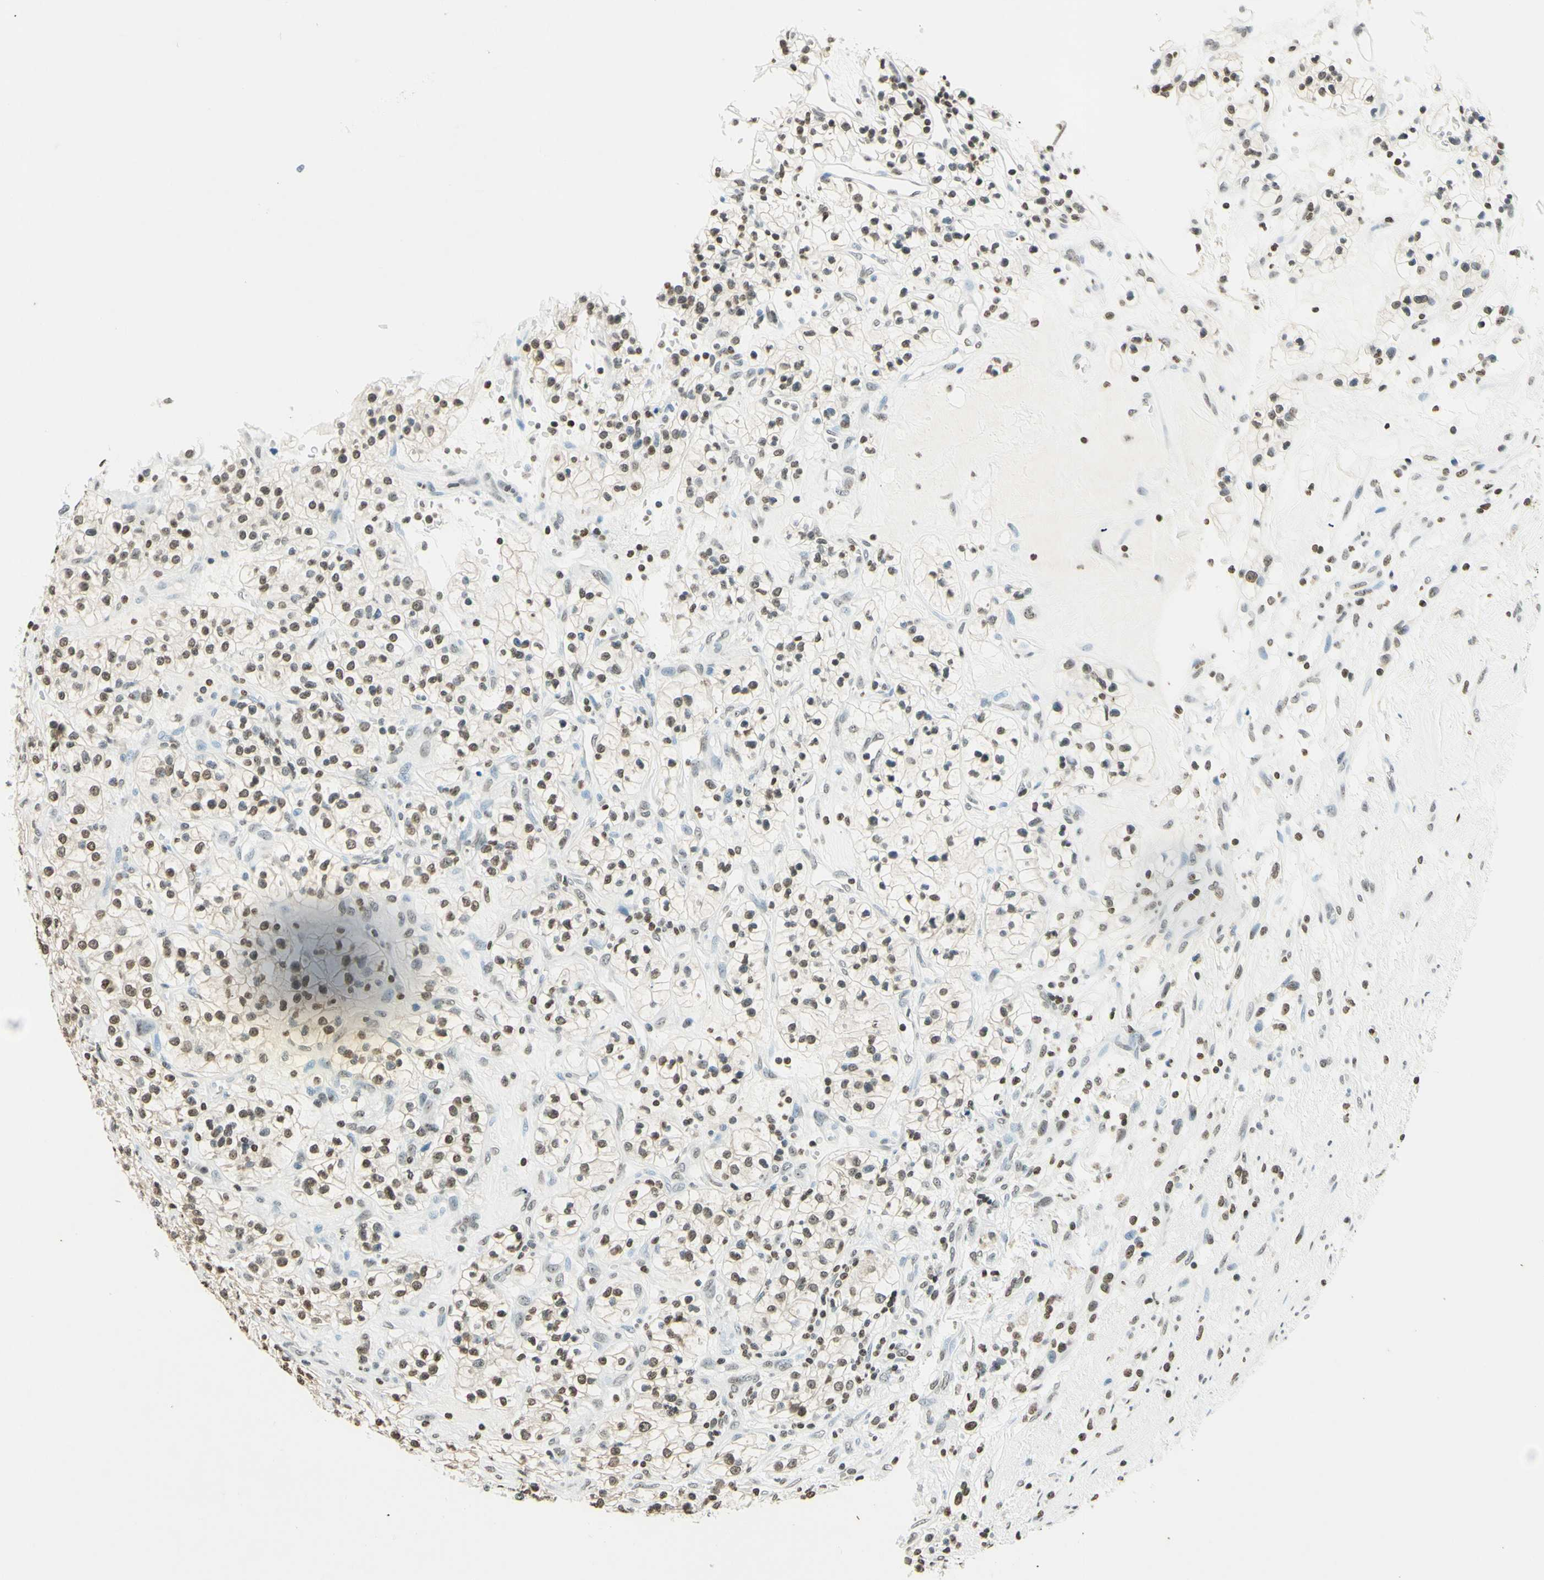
{"staining": {"intensity": "moderate", "quantity": "25%-75%", "location": "nuclear"}, "tissue": "renal cancer", "cell_type": "Tumor cells", "image_type": "cancer", "snomed": [{"axis": "morphology", "description": "Adenocarcinoma, NOS"}, {"axis": "topography", "description": "Kidney"}], "caption": "IHC (DAB) staining of adenocarcinoma (renal) demonstrates moderate nuclear protein staining in about 25%-75% of tumor cells. The staining was performed using DAB, with brown indicating positive protein expression. Nuclei are stained blue with hematoxylin.", "gene": "MSH2", "patient": {"sex": "female", "age": 57}}